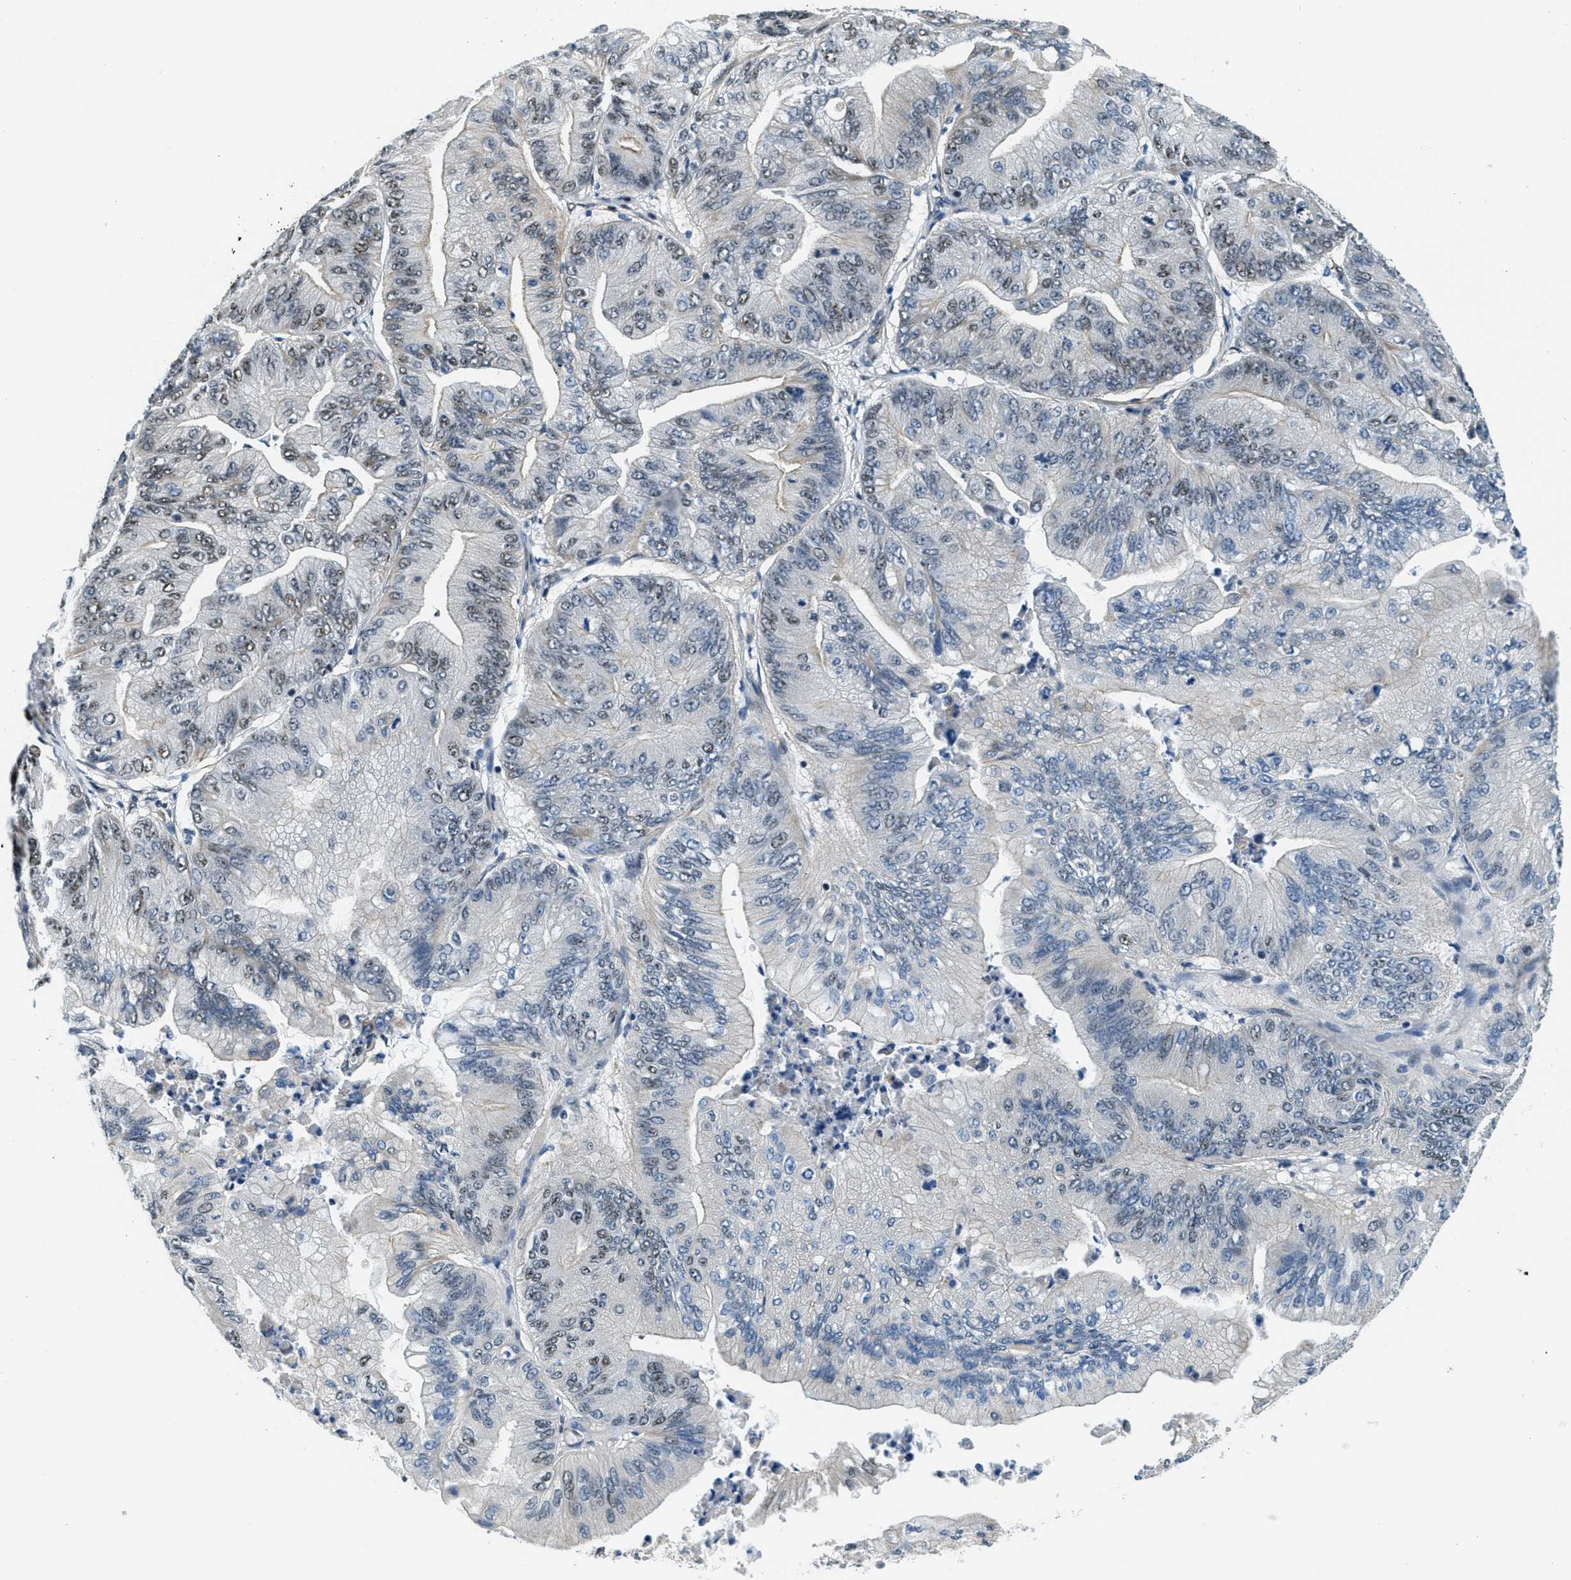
{"staining": {"intensity": "weak", "quantity": "25%-75%", "location": "cytoplasmic/membranous"}, "tissue": "ovarian cancer", "cell_type": "Tumor cells", "image_type": "cancer", "snomed": [{"axis": "morphology", "description": "Cystadenocarcinoma, mucinous, NOS"}, {"axis": "topography", "description": "Ovary"}], "caption": "A low amount of weak cytoplasmic/membranous expression is seen in about 25%-75% of tumor cells in ovarian cancer (mucinous cystadenocarcinoma) tissue.", "gene": "CFAP36", "patient": {"sex": "female", "age": 61}}